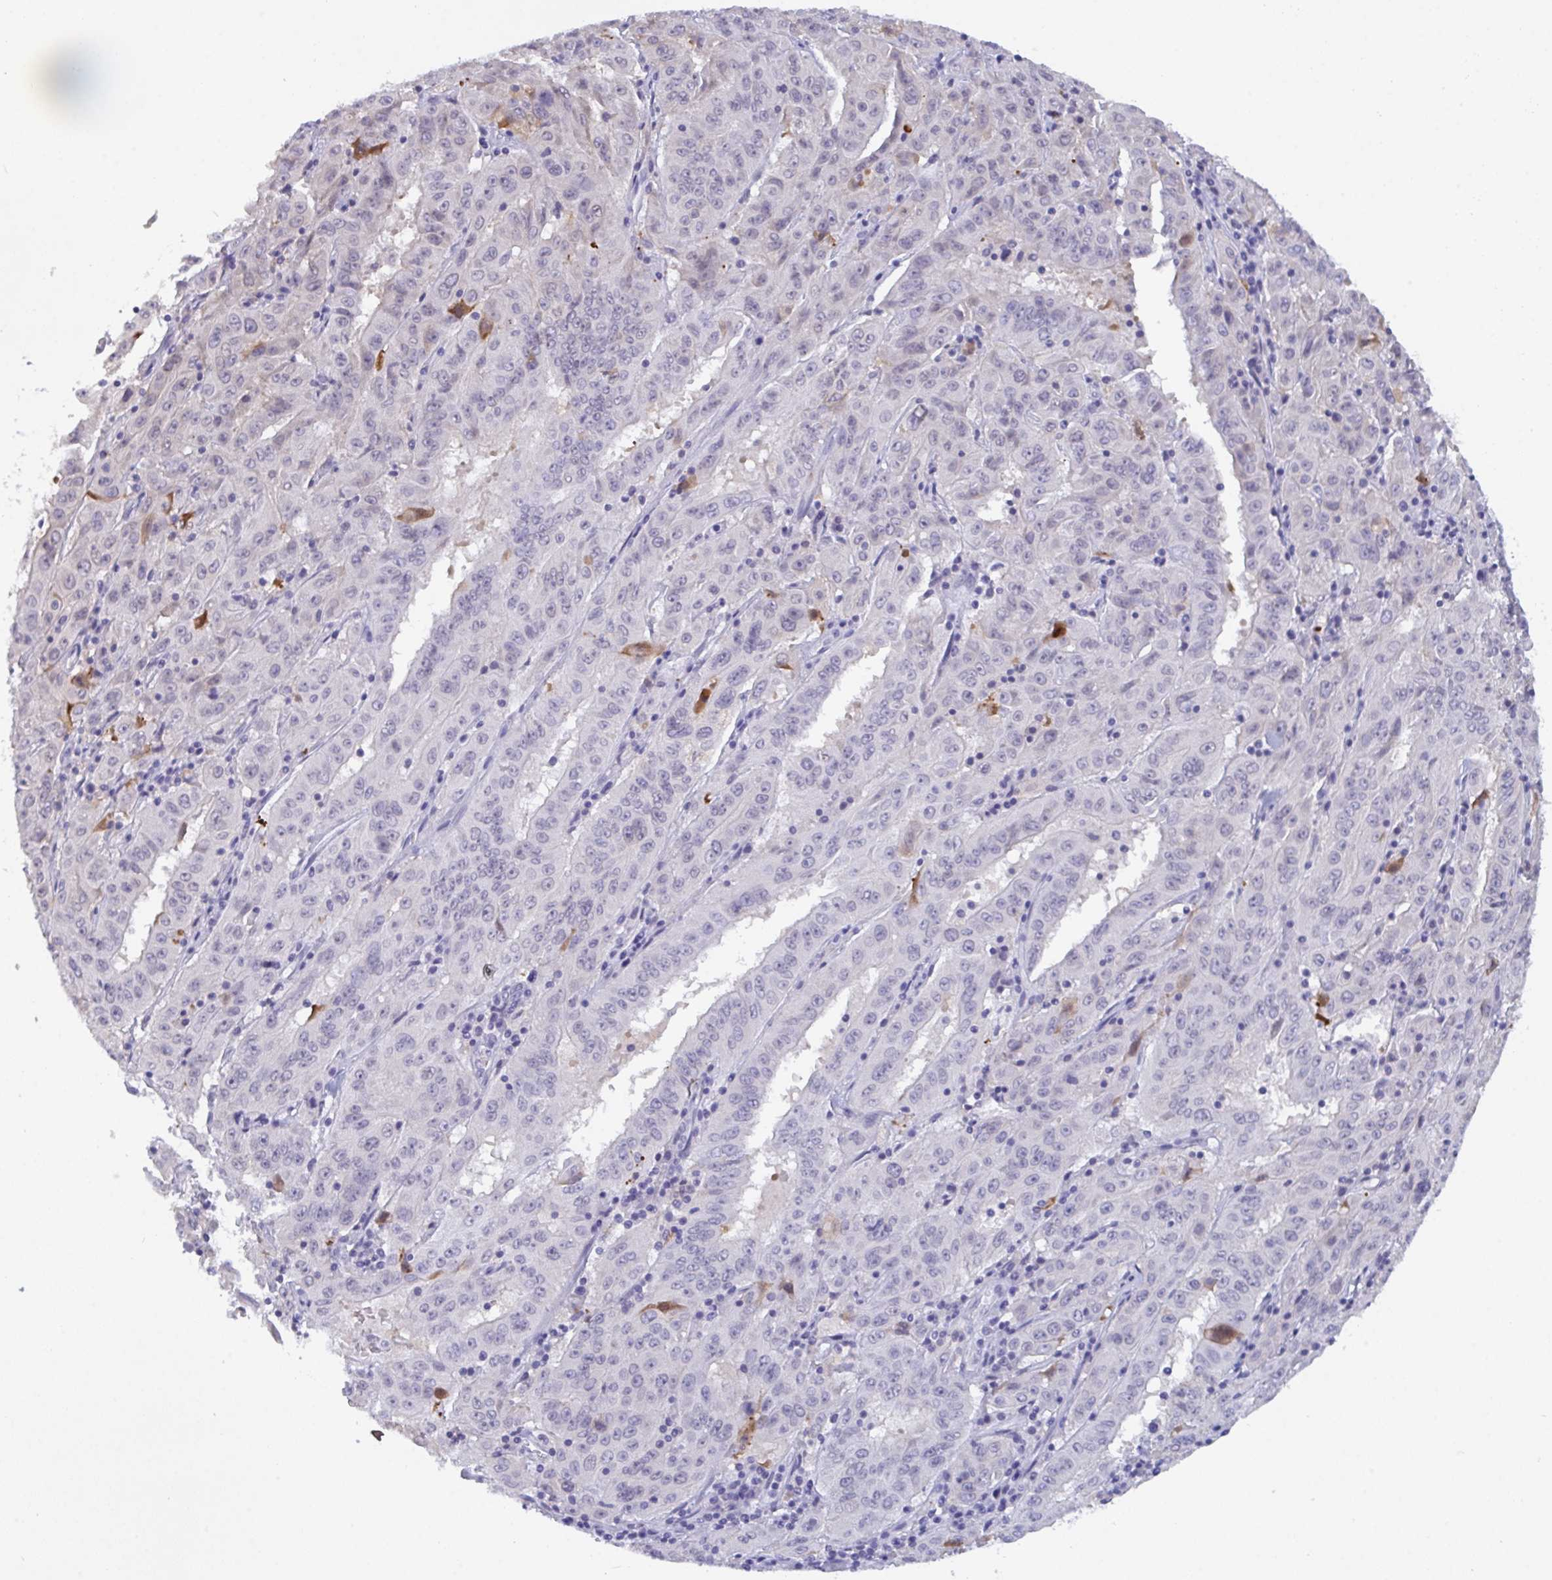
{"staining": {"intensity": "negative", "quantity": "none", "location": "none"}, "tissue": "pancreatic cancer", "cell_type": "Tumor cells", "image_type": "cancer", "snomed": [{"axis": "morphology", "description": "Adenocarcinoma, NOS"}, {"axis": "topography", "description": "Pancreas"}], "caption": "There is no significant expression in tumor cells of pancreatic adenocarcinoma.", "gene": "SERPINB13", "patient": {"sex": "male", "age": 63}}